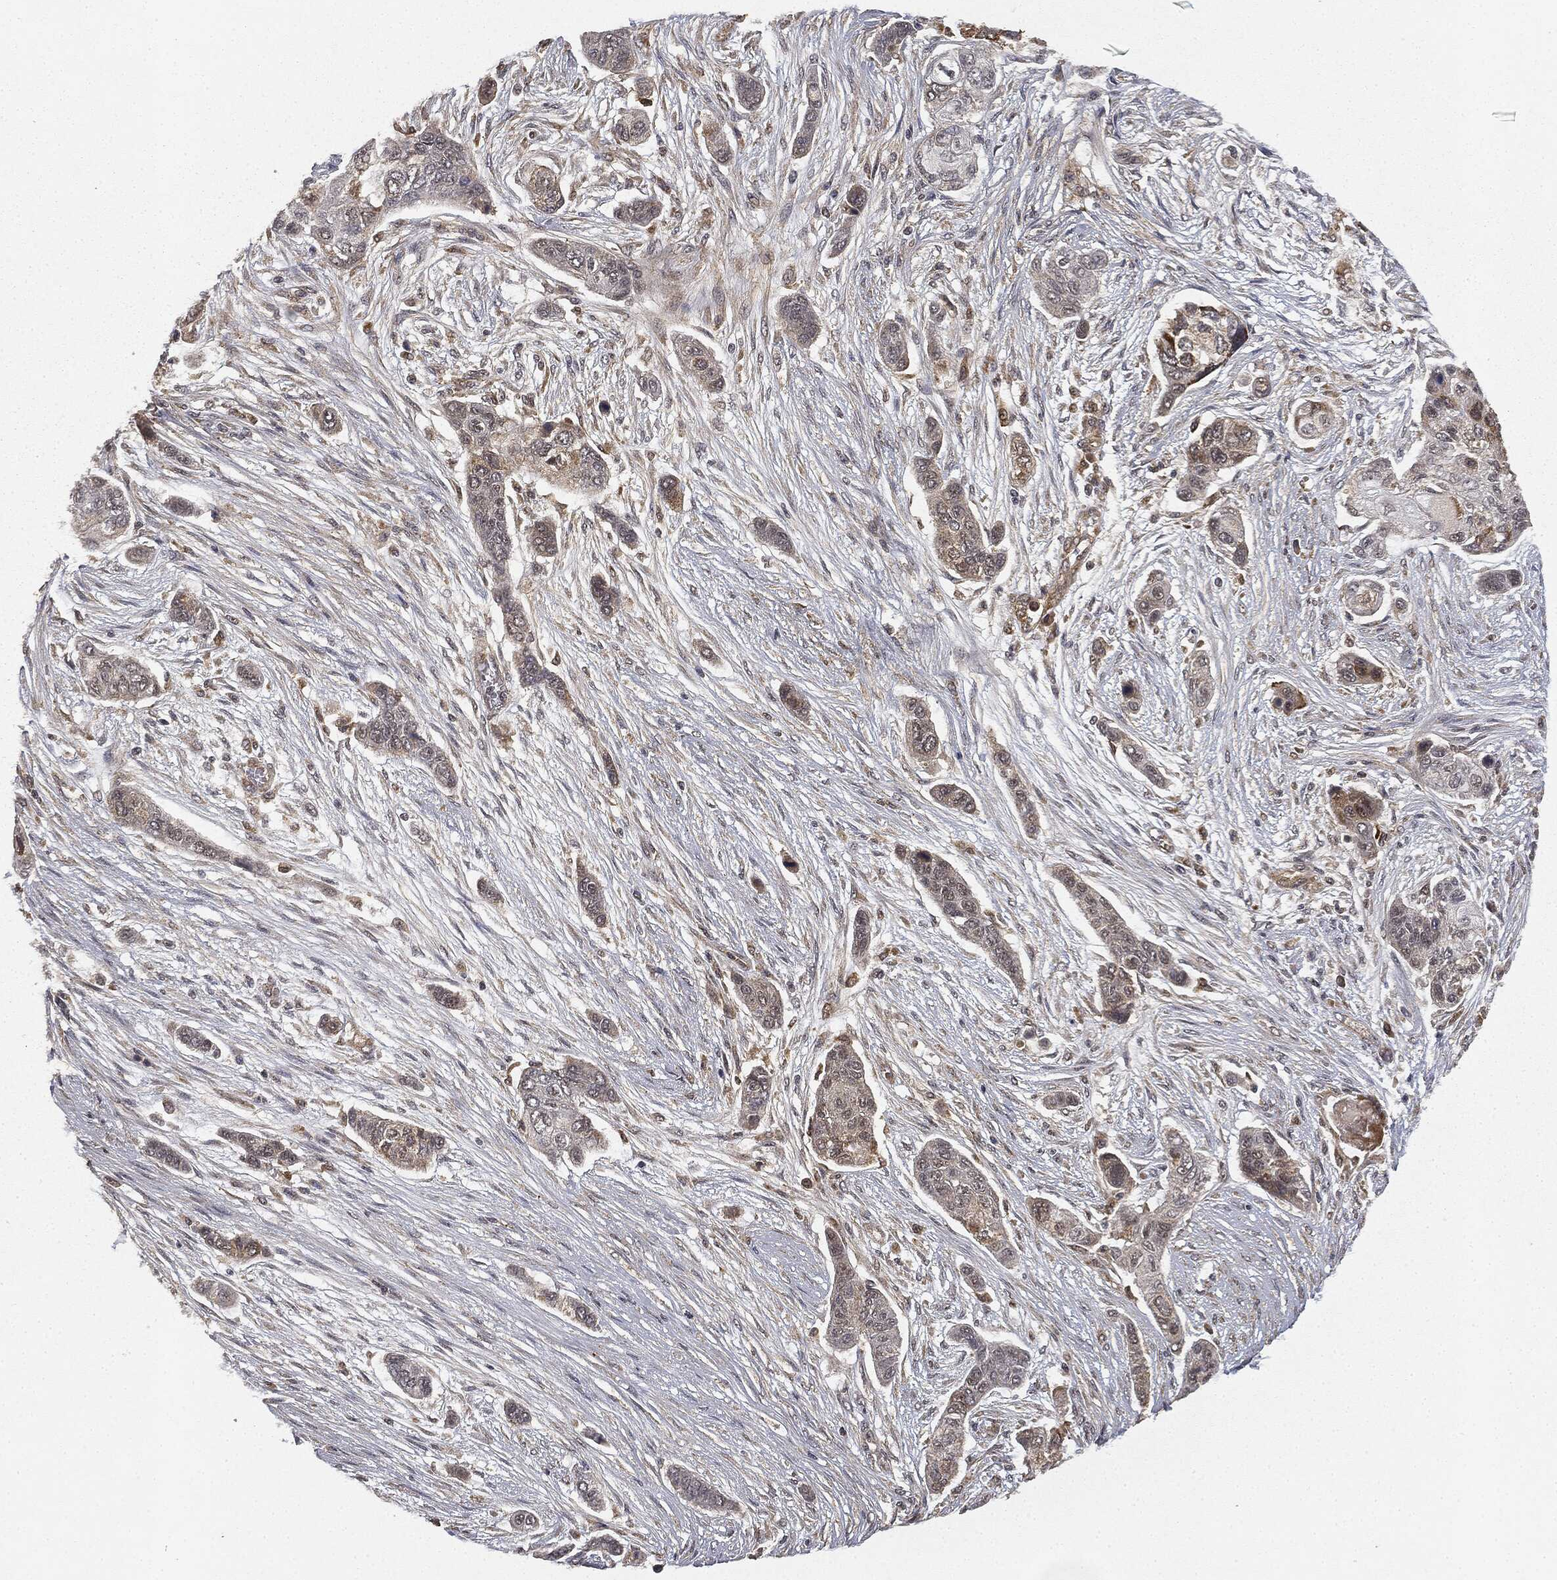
{"staining": {"intensity": "weak", "quantity": "<25%", "location": "cytoplasmic/membranous"}, "tissue": "lung cancer", "cell_type": "Tumor cells", "image_type": "cancer", "snomed": [{"axis": "morphology", "description": "Squamous cell carcinoma, NOS"}, {"axis": "topography", "description": "Lung"}], "caption": "Immunohistochemistry (IHC) photomicrograph of lung squamous cell carcinoma stained for a protein (brown), which demonstrates no staining in tumor cells. The staining was performed using DAB (3,3'-diaminobenzidine) to visualize the protein expression in brown, while the nuclei were stained in blue with hematoxylin (Magnification: 20x).", "gene": "MIER2", "patient": {"sex": "male", "age": 69}}